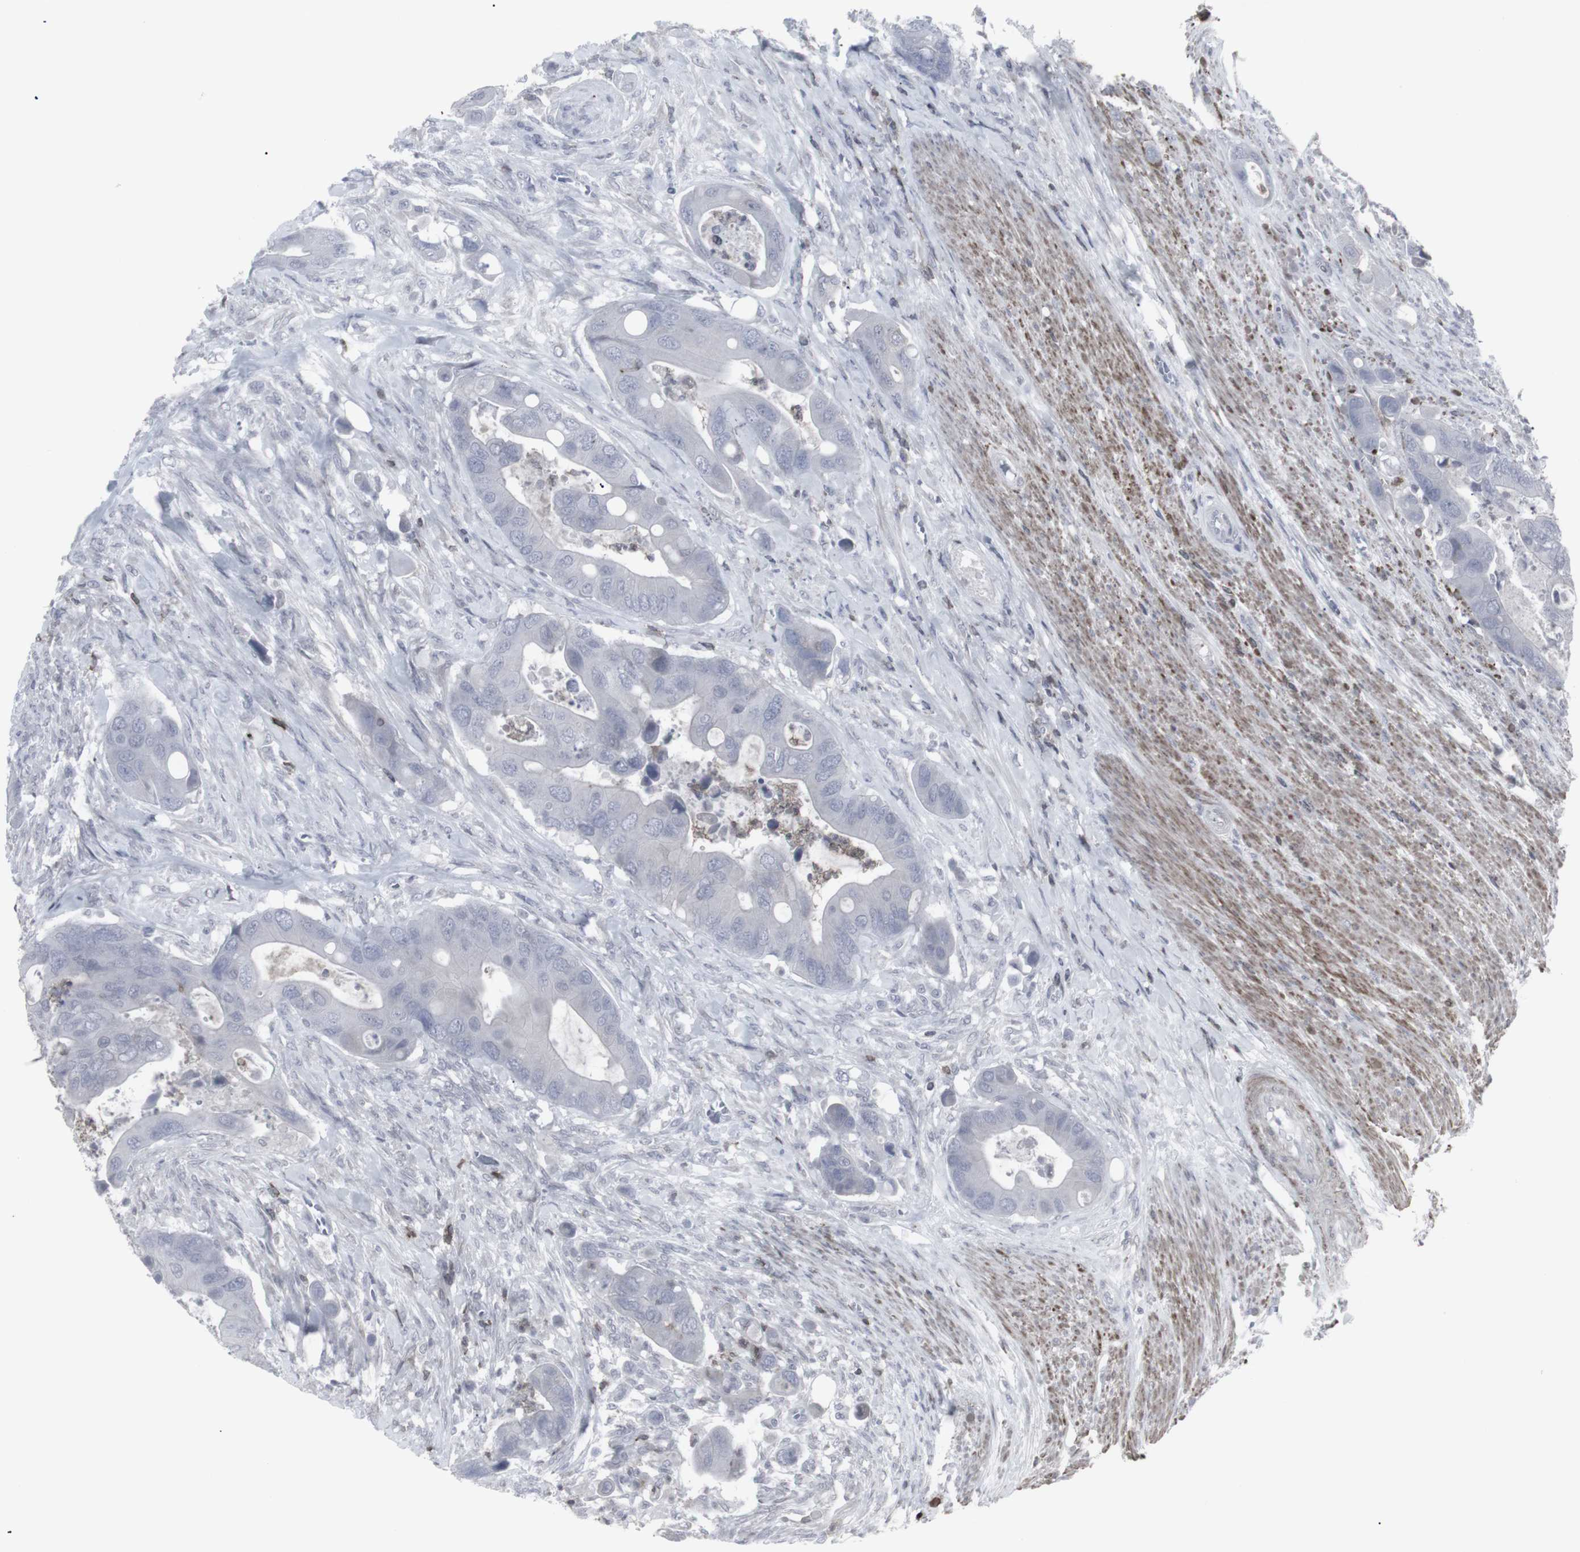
{"staining": {"intensity": "negative", "quantity": "none", "location": "none"}, "tissue": "colorectal cancer", "cell_type": "Tumor cells", "image_type": "cancer", "snomed": [{"axis": "morphology", "description": "Adenocarcinoma, NOS"}, {"axis": "topography", "description": "Rectum"}], "caption": "This is an immunohistochemistry image of human colorectal cancer. There is no positivity in tumor cells.", "gene": "APOBEC2", "patient": {"sex": "female", "age": 57}}